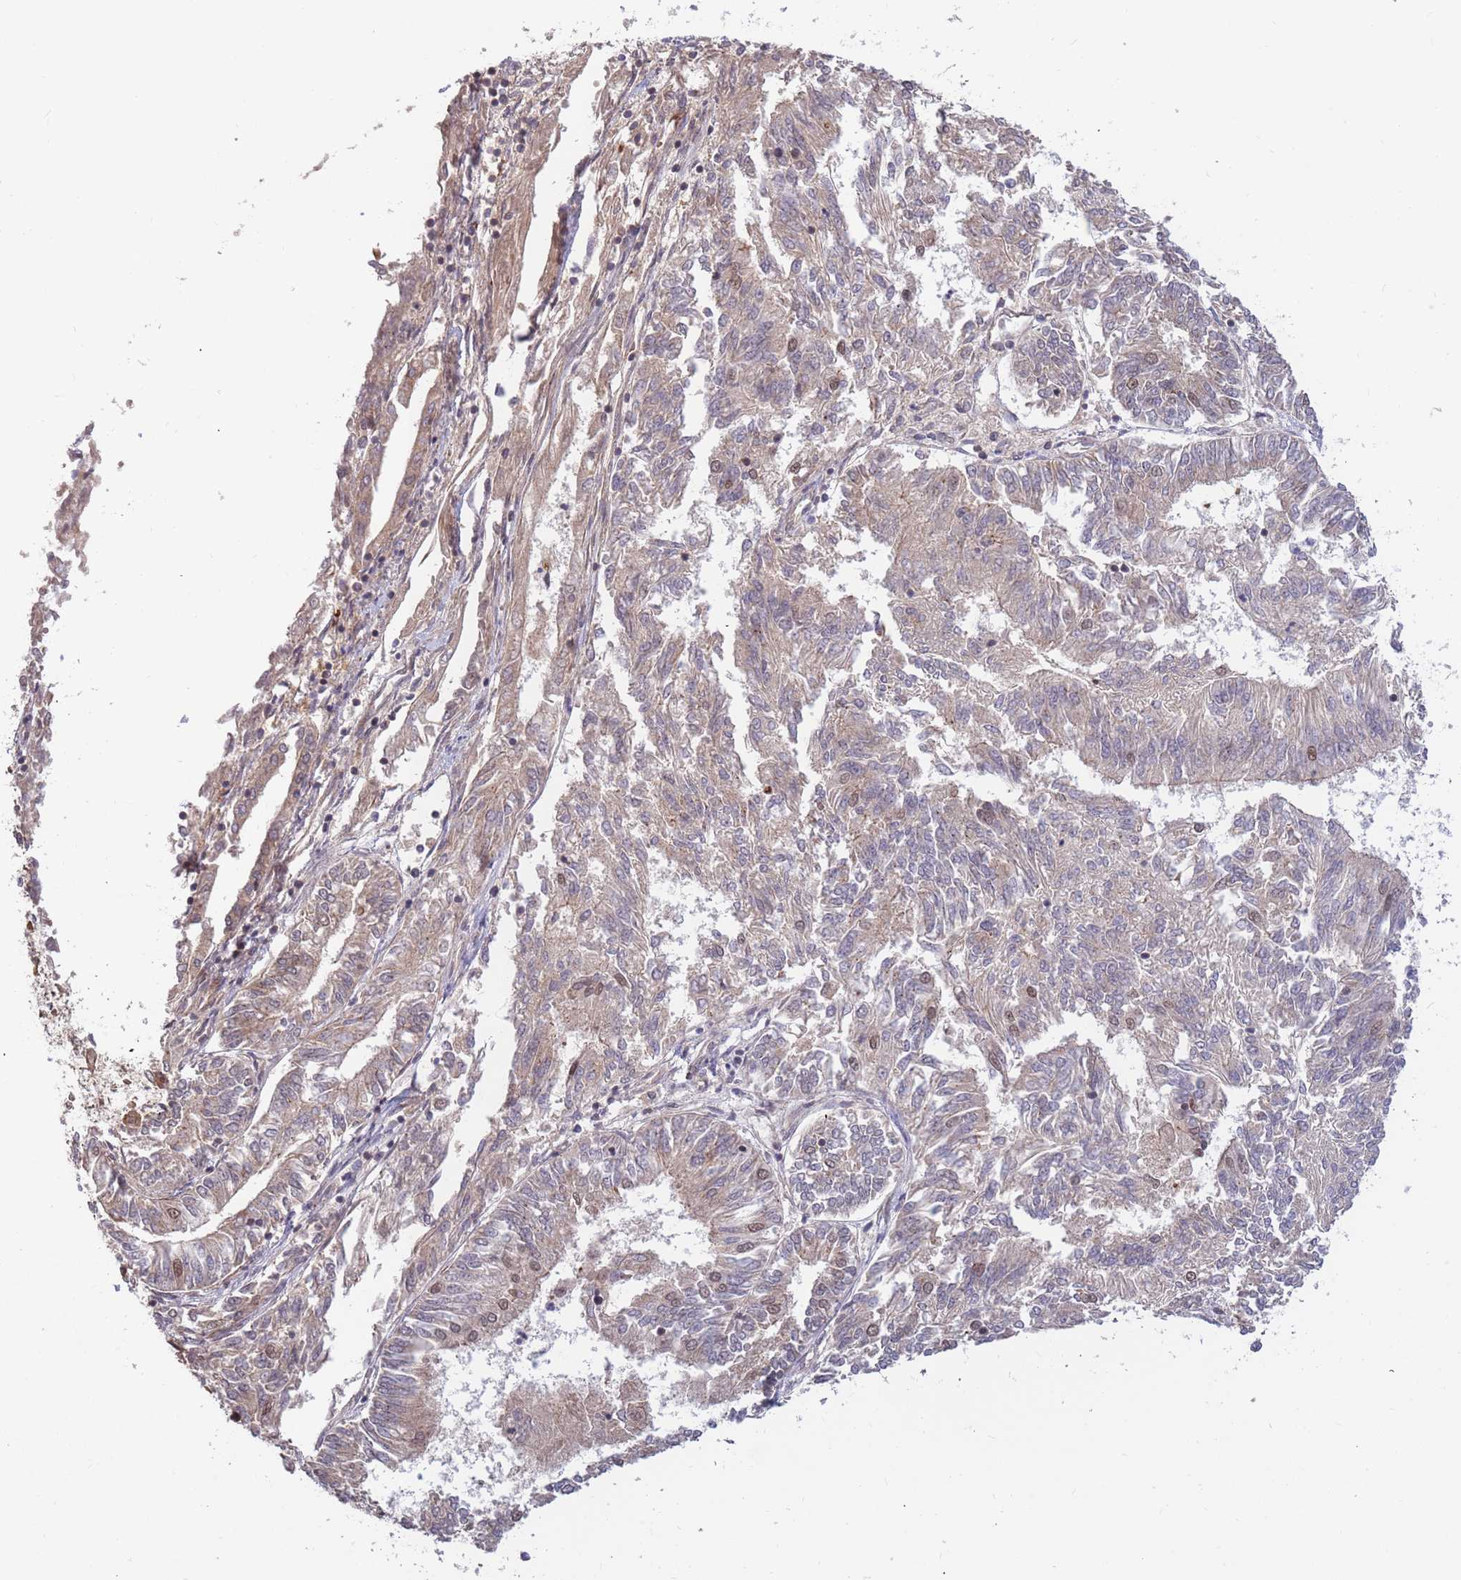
{"staining": {"intensity": "weak", "quantity": "<25%", "location": "nuclear"}, "tissue": "endometrial cancer", "cell_type": "Tumor cells", "image_type": "cancer", "snomed": [{"axis": "morphology", "description": "Adenocarcinoma, NOS"}, {"axis": "topography", "description": "Endometrium"}], "caption": "A histopathology image of endometrial cancer (adenocarcinoma) stained for a protein shows no brown staining in tumor cells.", "gene": "HAUS3", "patient": {"sex": "female", "age": 58}}